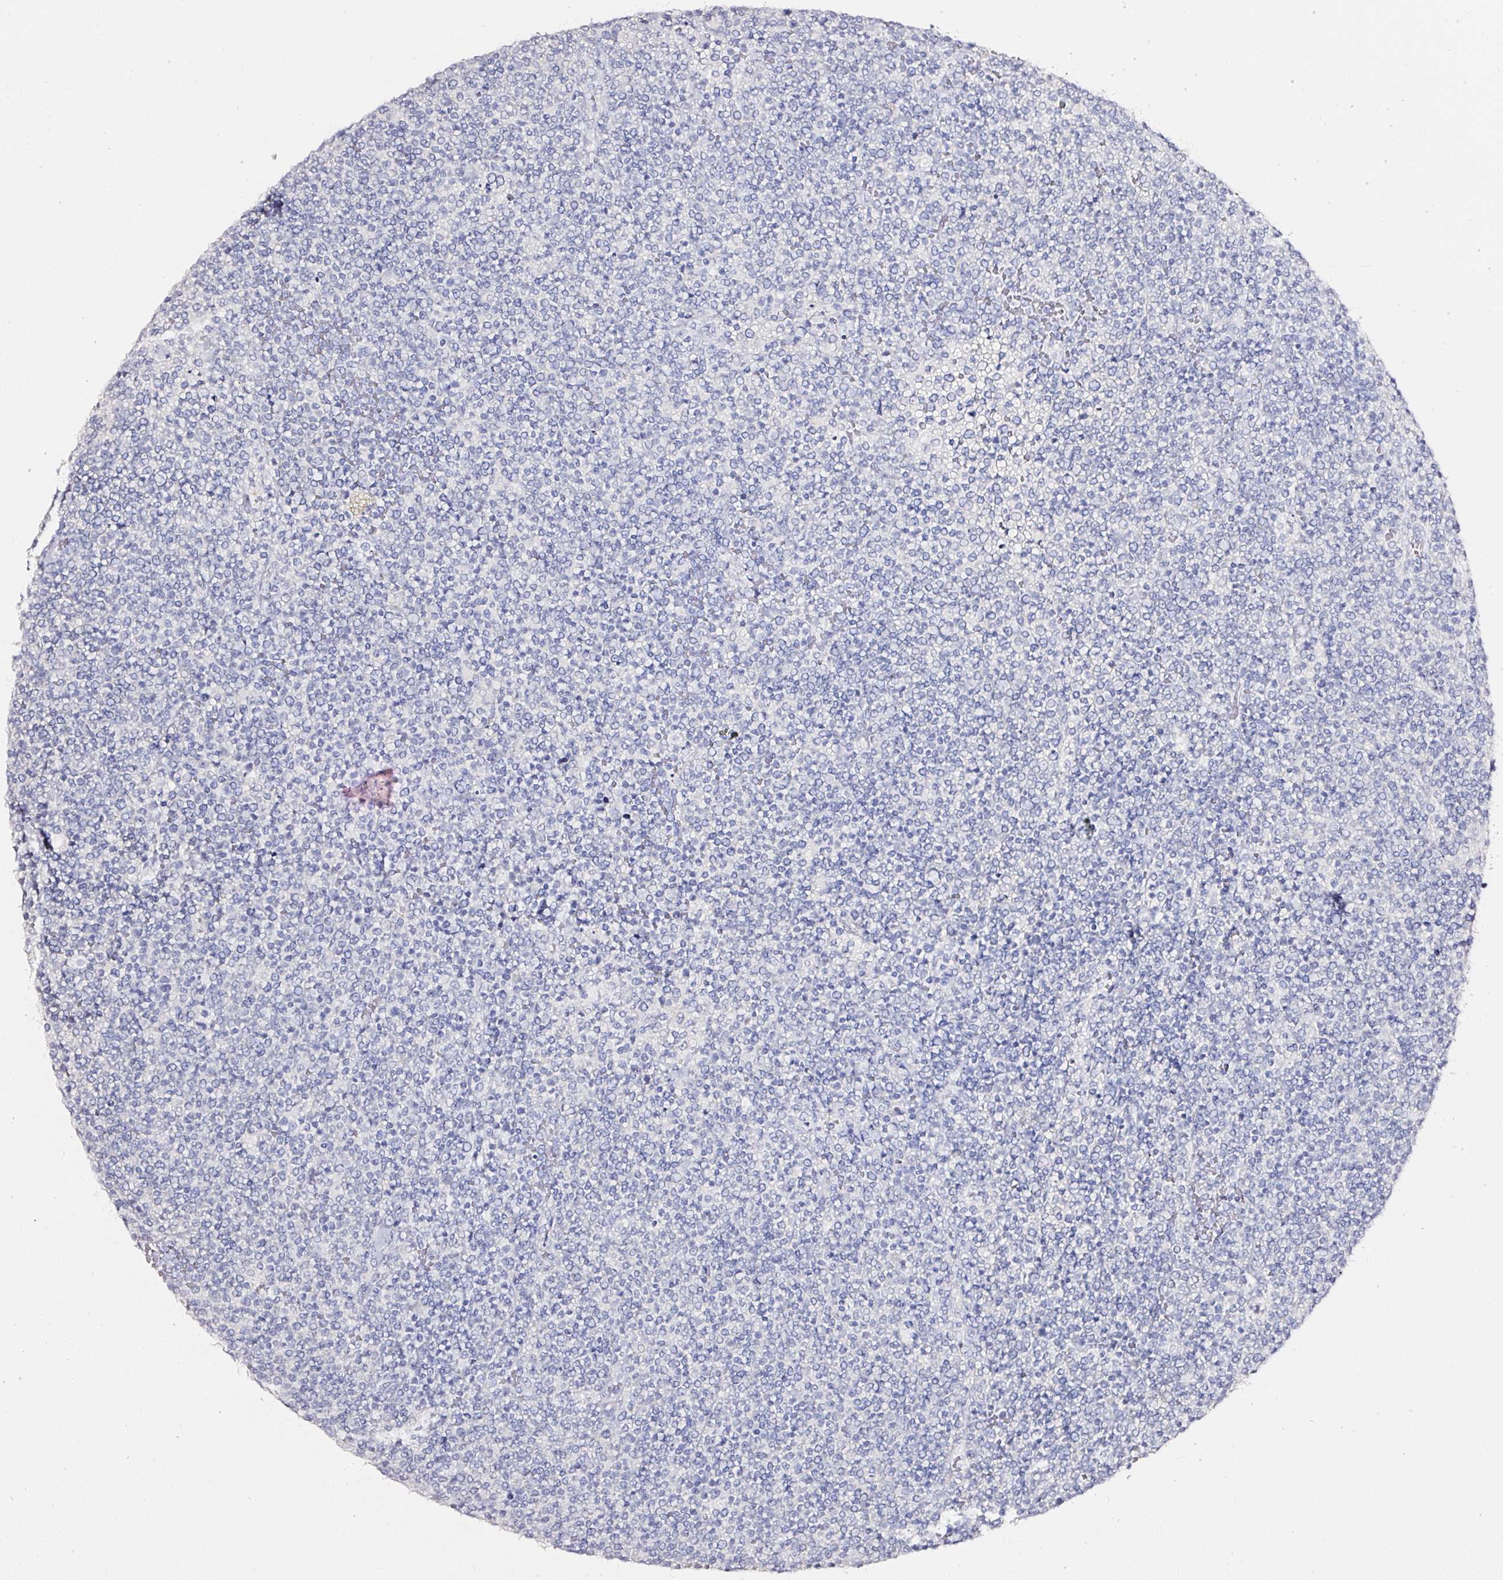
{"staining": {"intensity": "negative", "quantity": "none", "location": "none"}, "tissue": "lymphoma", "cell_type": "Tumor cells", "image_type": "cancer", "snomed": [{"axis": "morphology", "description": "Malignant lymphoma, non-Hodgkin's type, High grade"}, {"axis": "topography", "description": "Lymph node"}], "caption": "A histopathology image of lymphoma stained for a protein demonstrates no brown staining in tumor cells.", "gene": "PDXDC1", "patient": {"sex": "male", "age": 61}}